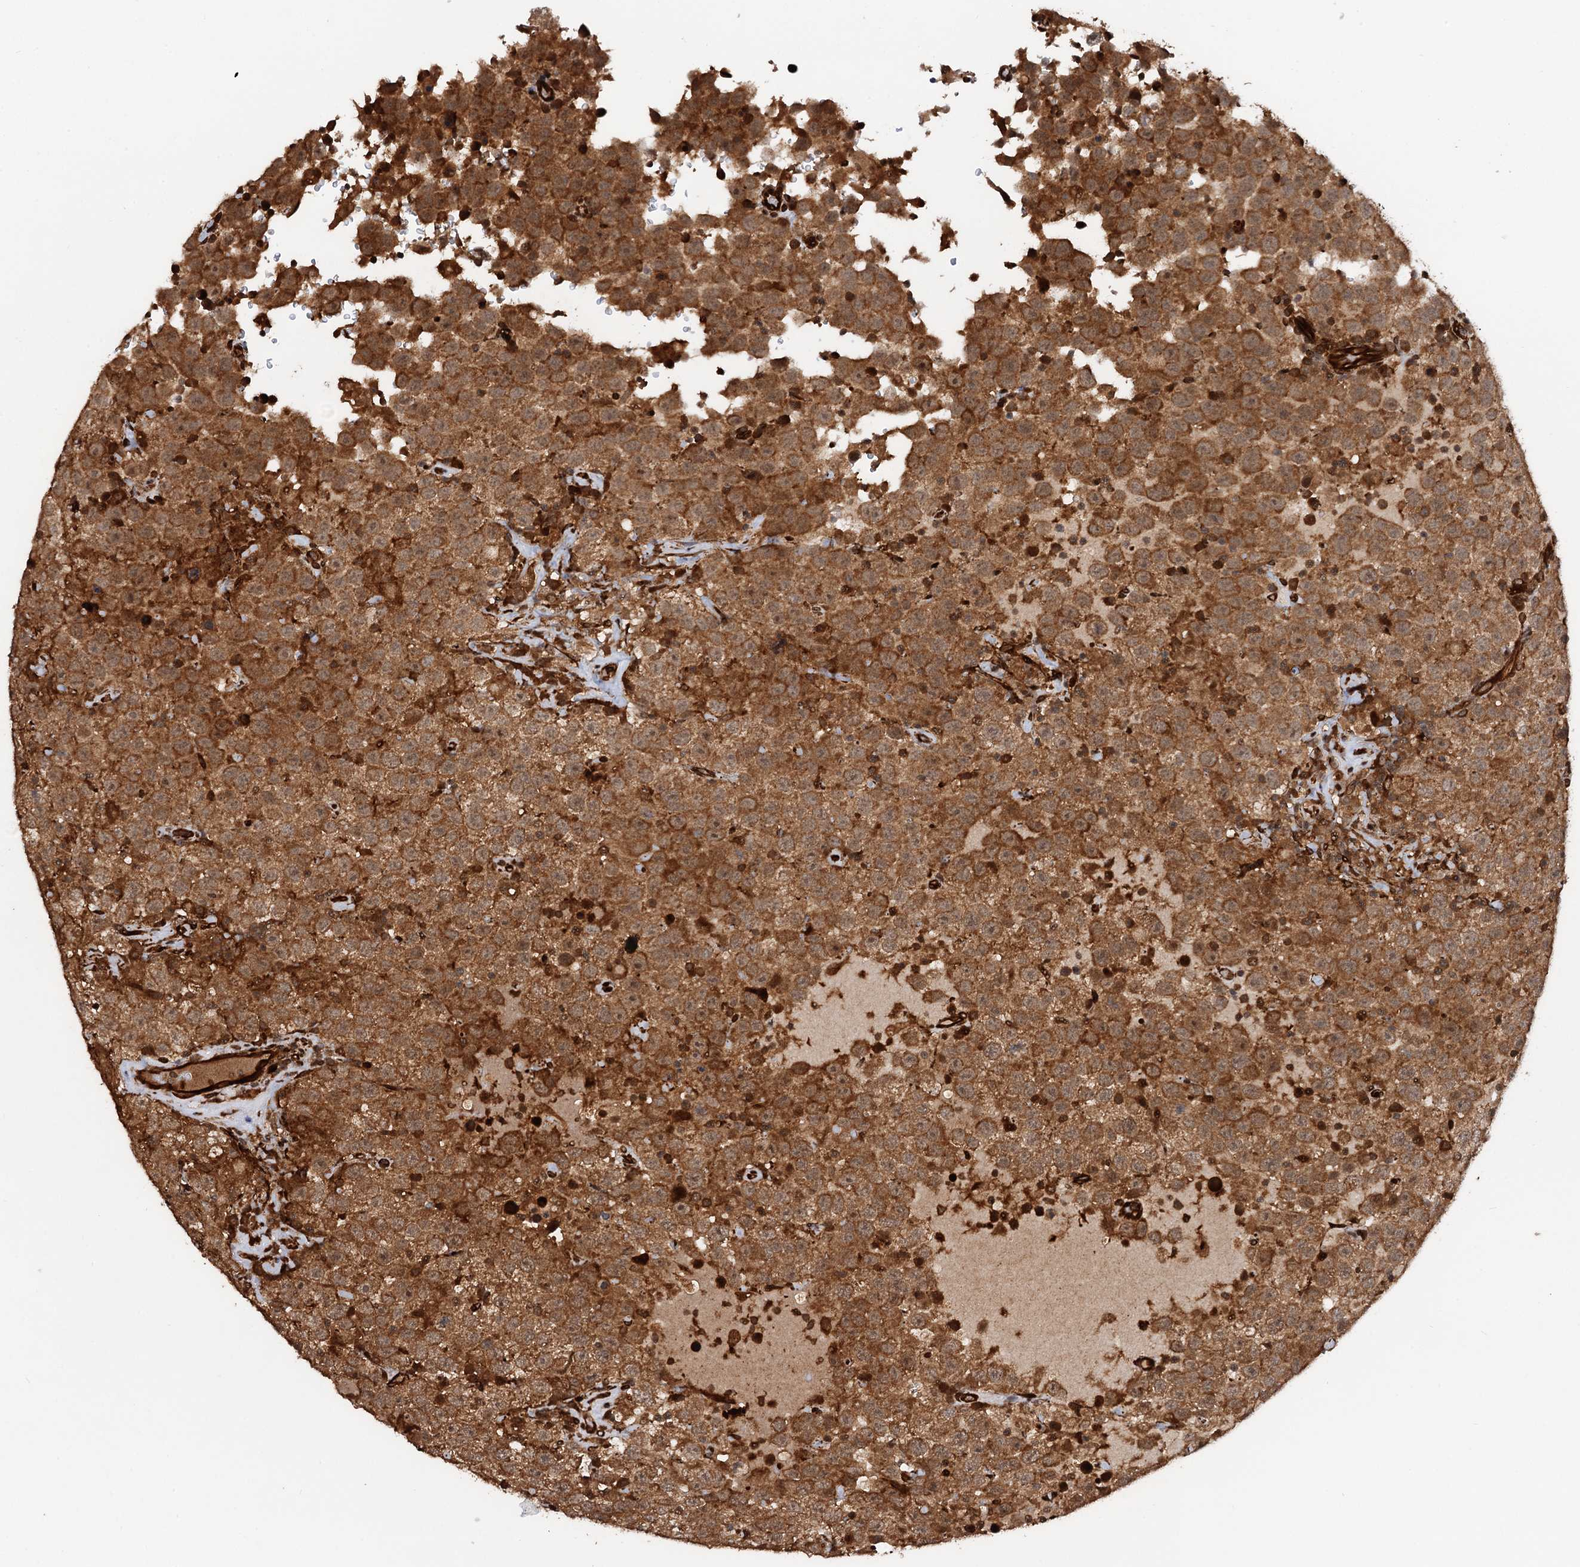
{"staining": {"intensity": "moderate", "quantity": ">75%", "location": "cytoplasmic/membranous,nuclear"}, "tissue": "testis cancer", "cell_type": "Tumor cells", "image_type": "cancer", "snomed": [{"axis": "morphology", "description": "Seminoma, NOS"}, {"axis": "topography", "description": "Testis"}], "caption": "Human testis cancer stained with a brown dye exhibits moderate cytoplasmic/membranous and nuclear positive positivity in approximately >75% of tumor cells.", "gene": "SNRNP25", "patient": {"sex": "male", "age": 41}}